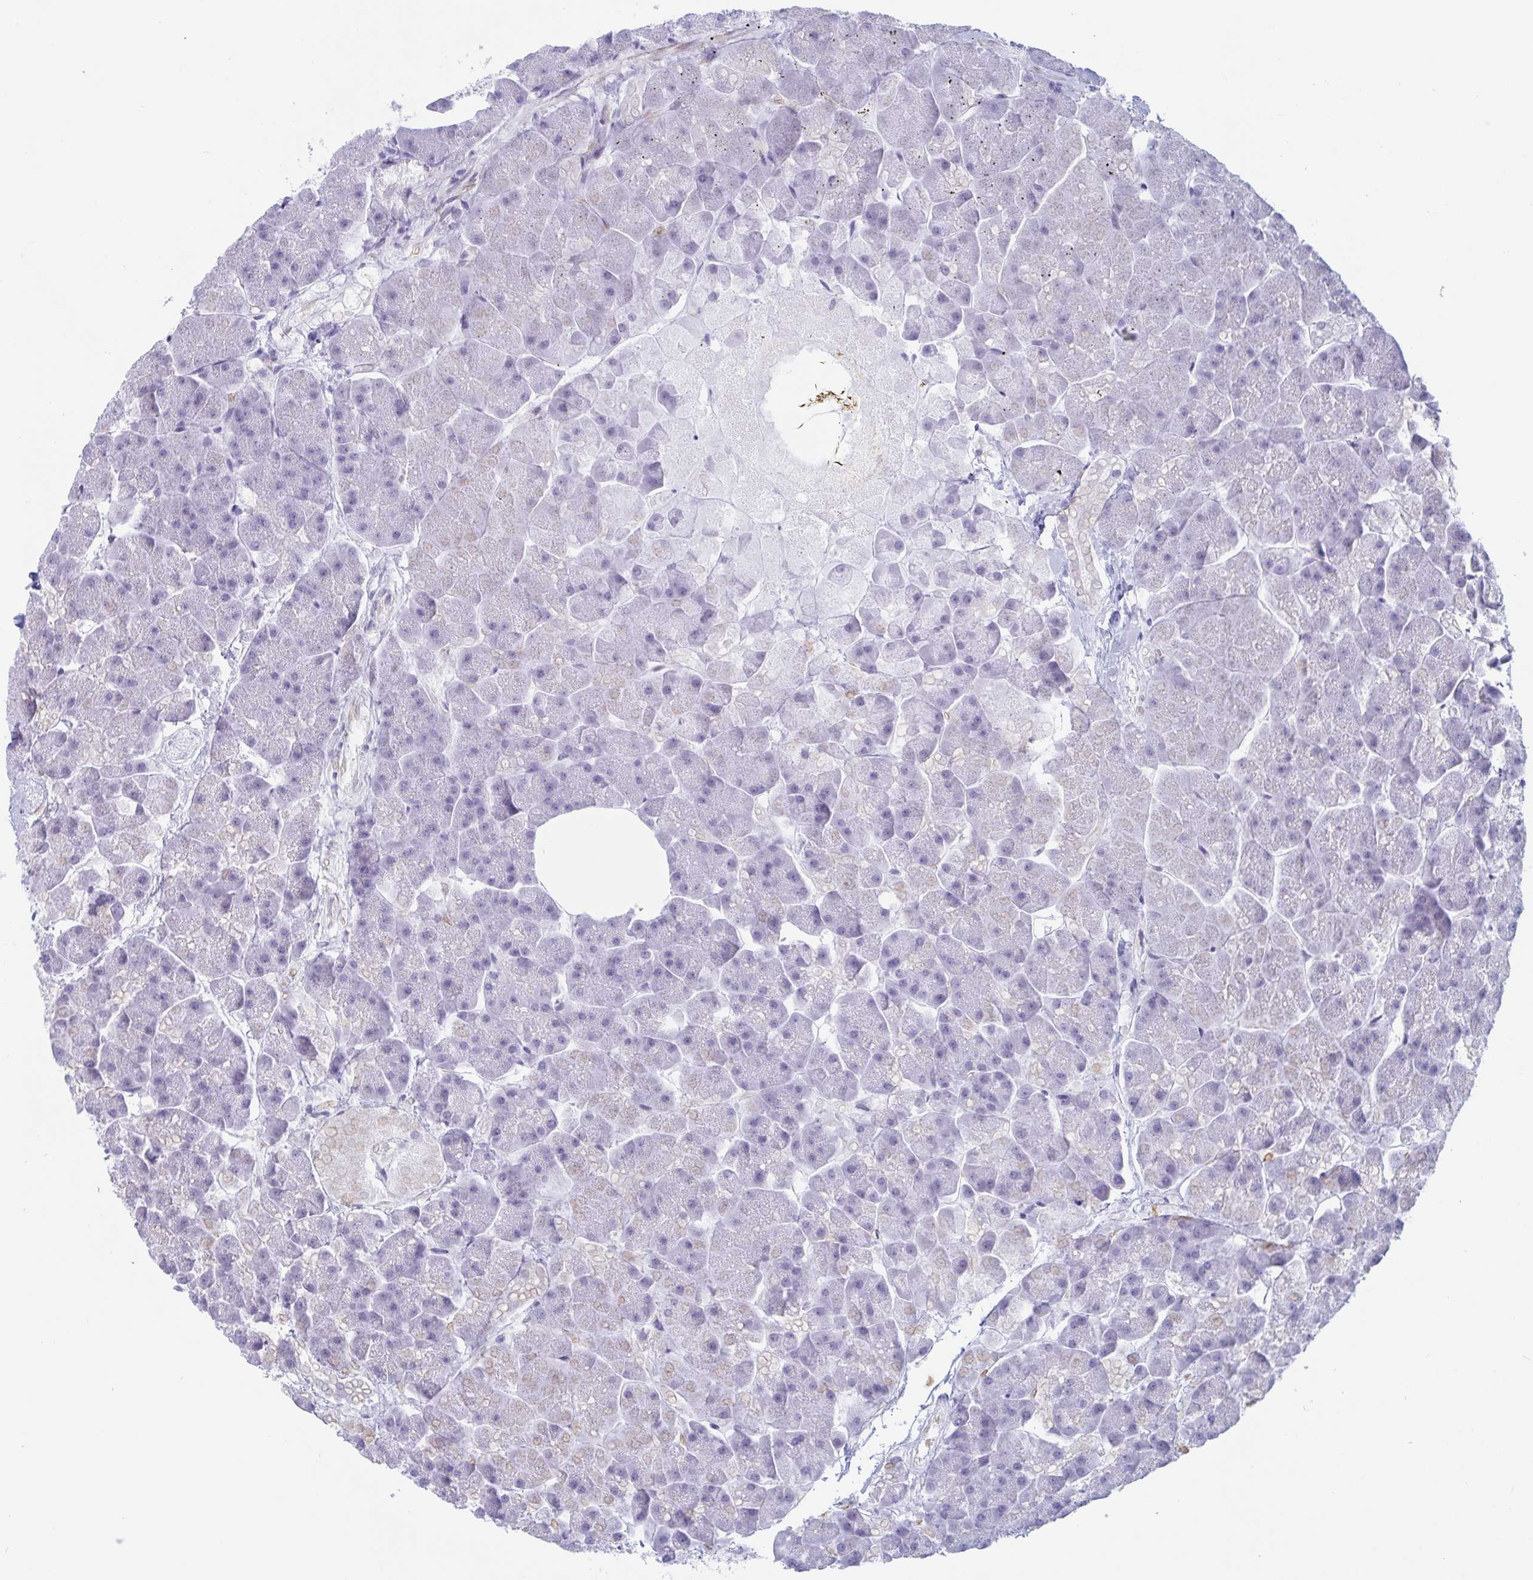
{"staining": {"intensity": "negative", "quantity": "none", "location": "none"}, "tissue": "pancreas", "cell_type": "Exocrine glandular cells", "image_type": "normal", "snomed": [{"axis": "morphology", "description": "Normal tissue, NOS"}, {"axis": "topography", "description": "Pancreas"}, {"axis": "topography", "description": "Peripheral nerve tissue"}], "caption": "This is an immunohistochemistry photomicrograph of unremarkable human pancreas. There is no staining in exocrine glandular cells.", "gene": "CDX4", "patient": {"sex": "male", "age": 54}}